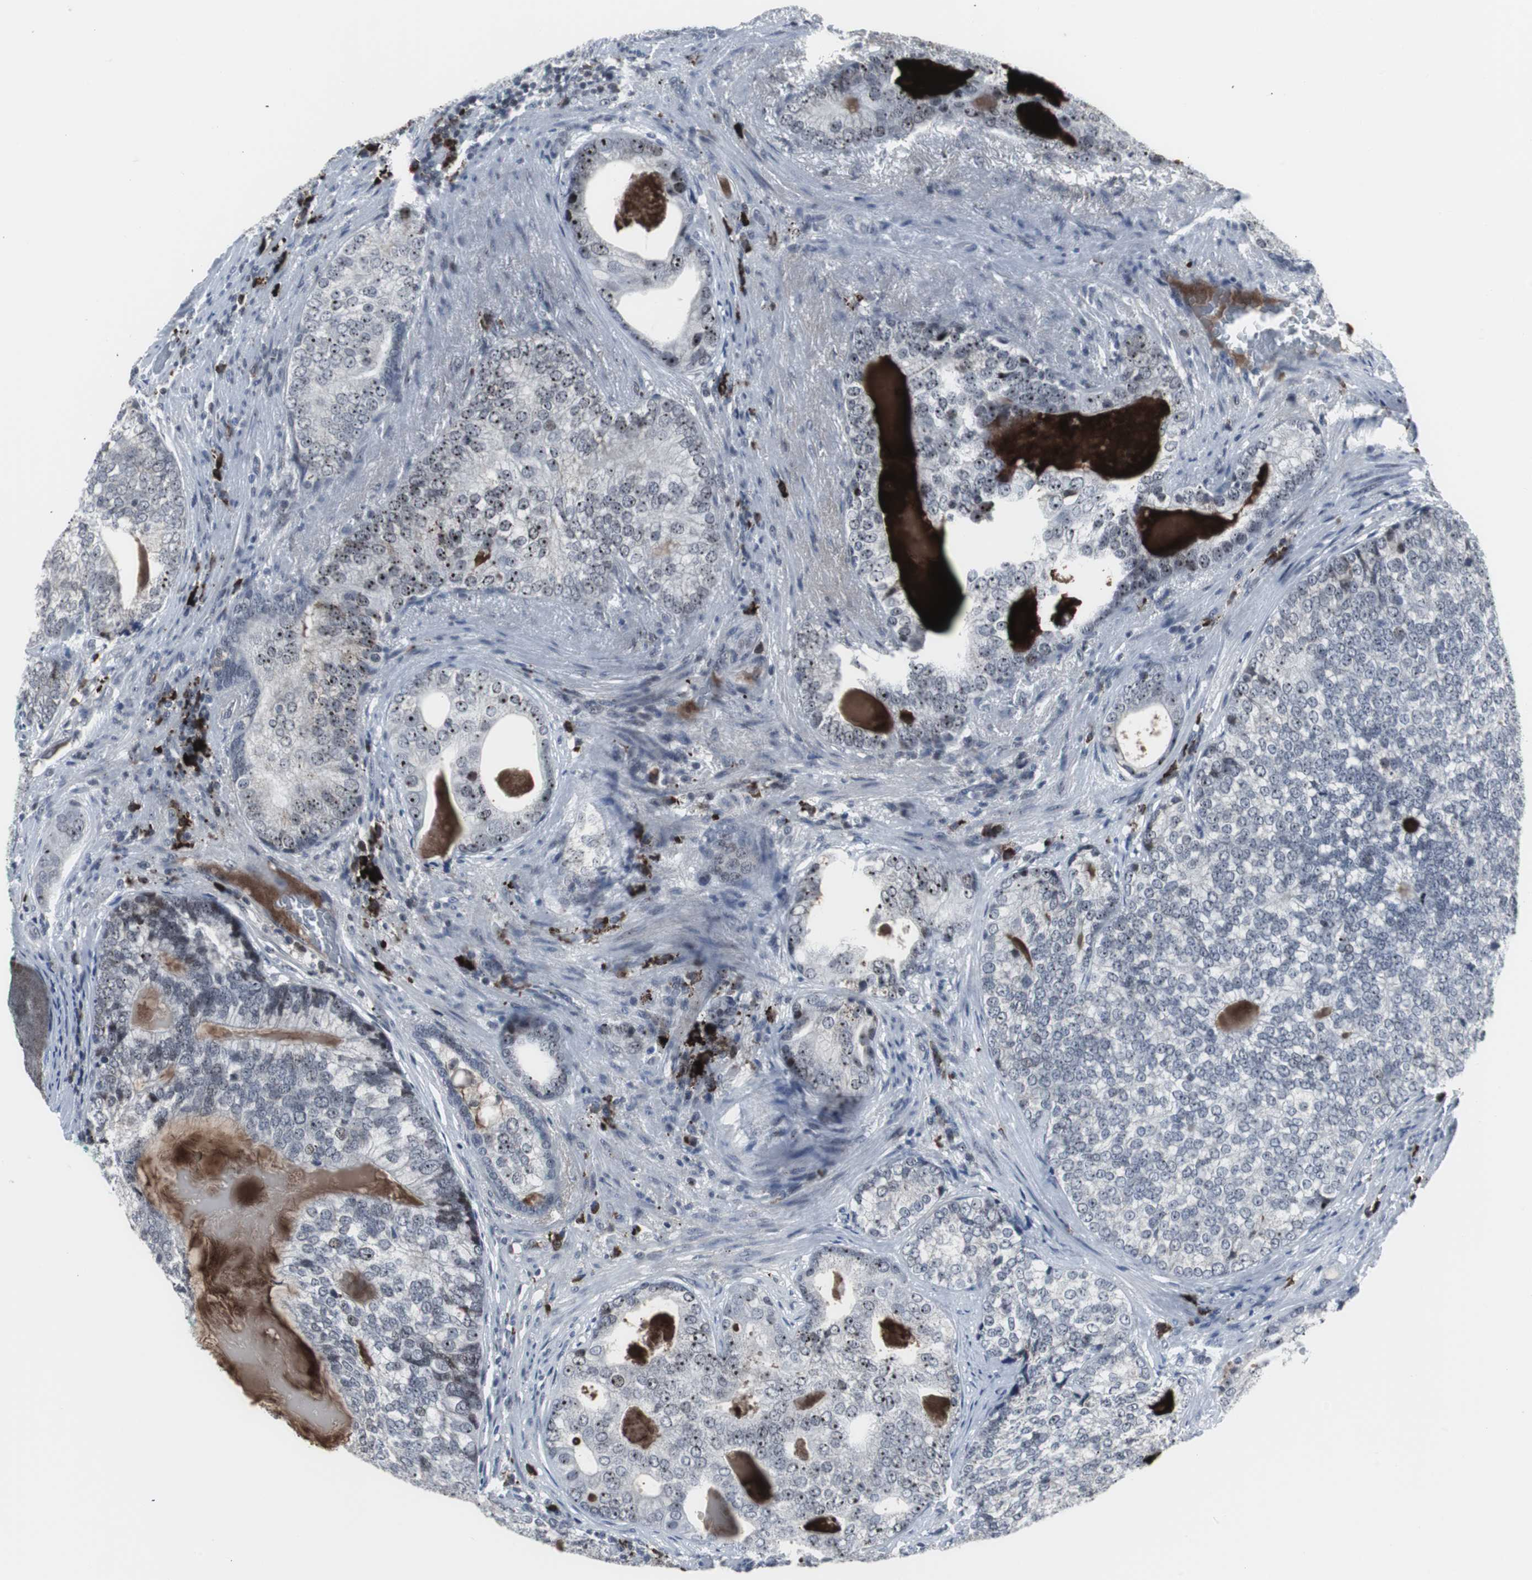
{"staining": {"intensity": "strong", "quantity": "25%-75%", "location": "nuclear"}, "tissue": "prostate cancer", "cell_type": "Tumor cells", "image_type": "cancer", "snomed": [{"axis": "morphology", "description": "Adenocarcinoma, High grade"}, {"axis": "topography", "description": "Prostate"}], "caption": "About 25%-75% of tumor cells in human prostate high-grade adenocarcinoma show strong nuclear protein expression as visualized by brown immunohistochemical staining.", "gene": "DOK1", "patient": {"sex": "male", "age": 66}}